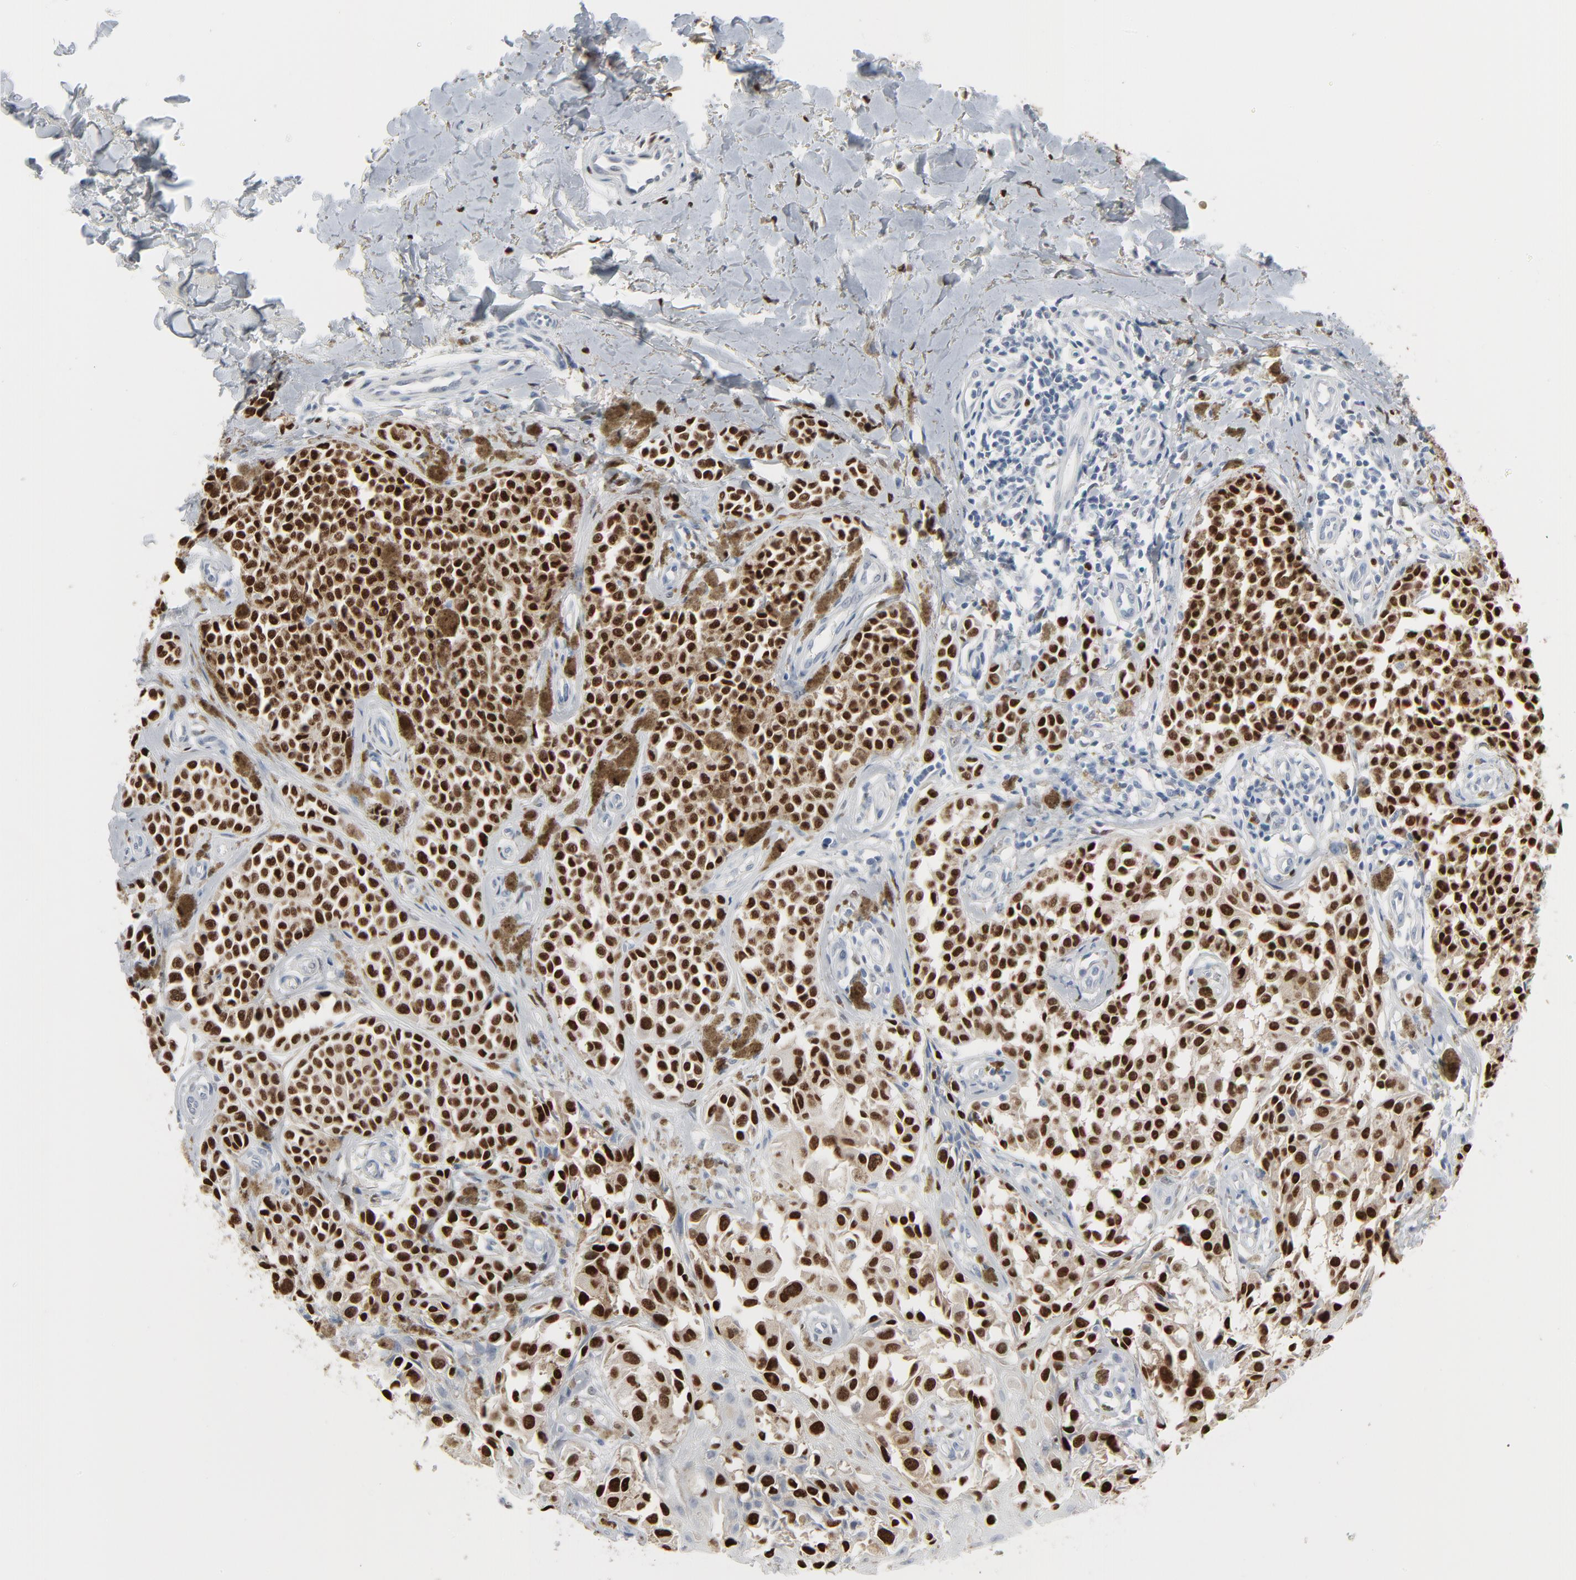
{"staining": {"intensity": "strong", "quantity": ">75%", "location": "cytoplasmic/membranous,nuclear"}, "tissue": "melanoma", "cell_type": "Tumor cells", "image_type": "cancer", "snomed": [{"axis": "morphology", "description": "Necrosis, NOS"}, {"axis": "morphology", "description": "Malignant melanoma, NOS"}, {"axis": "topography", "description": "Skin"}], "caption": "Tumor cells display high levels of strong cytoplasmic/membranous and nuclear expression in approximately >75% of cells in human melanoma.", "gene": "MITF", "patient": {"sex": "female", "age": 87}}